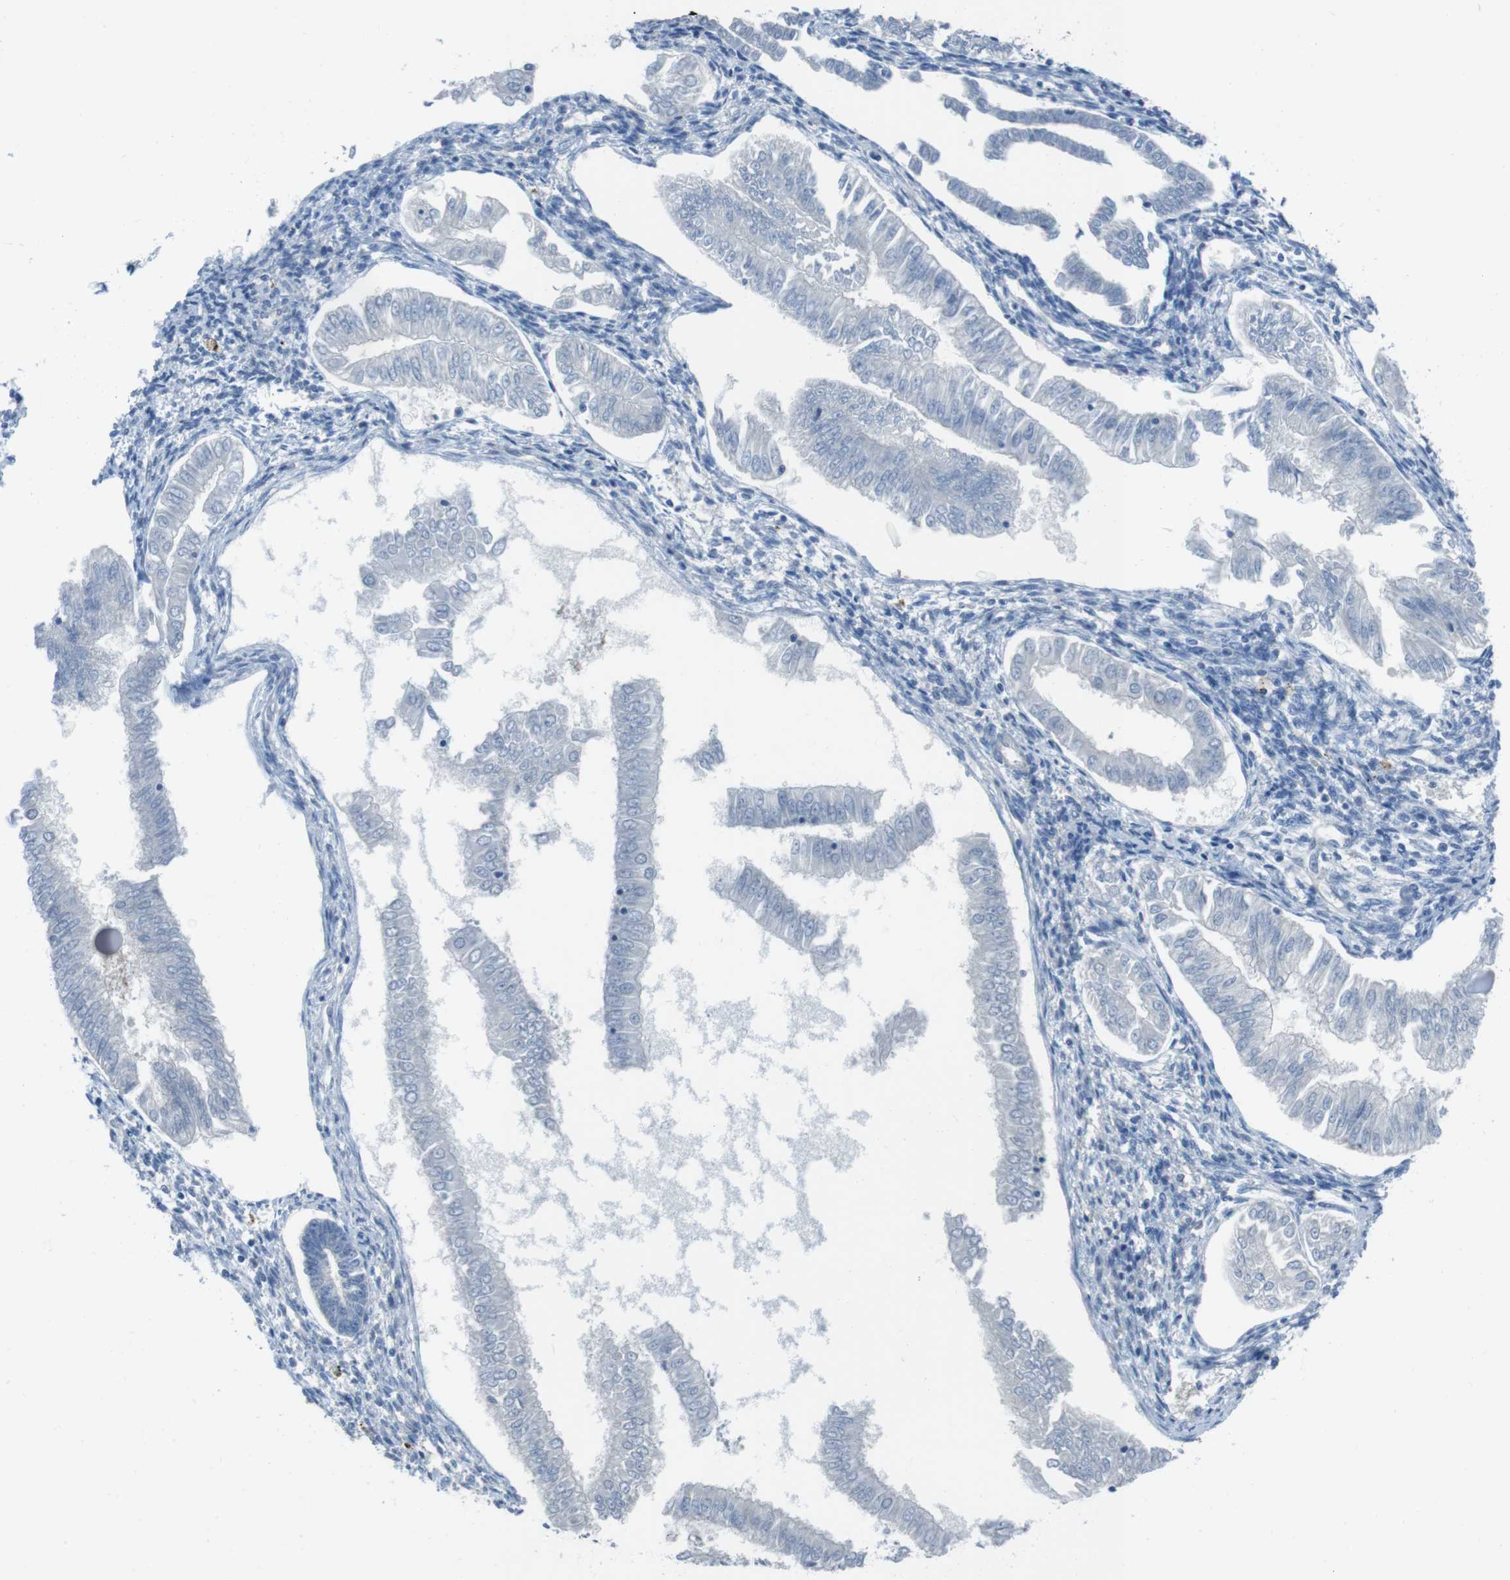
{"staining": {"intensity": "negative", "quantity": "none", "location": "none"}, "tissue": "endometrial cancer", "cell_type": "Tumor cells", "image_type": "cancer", "snomed": [{"axis": "morphology", "description": "Adenocarcinoma, NOS"}, {"axis": "topography", "description": "Endometrium"}], "caption": "Immunohistochemistry (IHC) histopathology image of neoplastic tissue: human adenocarcinoma (endometrial) stained with DAB displays no significant protein positivity in tumor cells. Brightfield microscopy of immunohistochemistry stained with DAB (brown) and hematoxylin (blue), captured at high magnification.", "gene": "CYP2C8", "patient": {"sex": "female", "age": 53}}